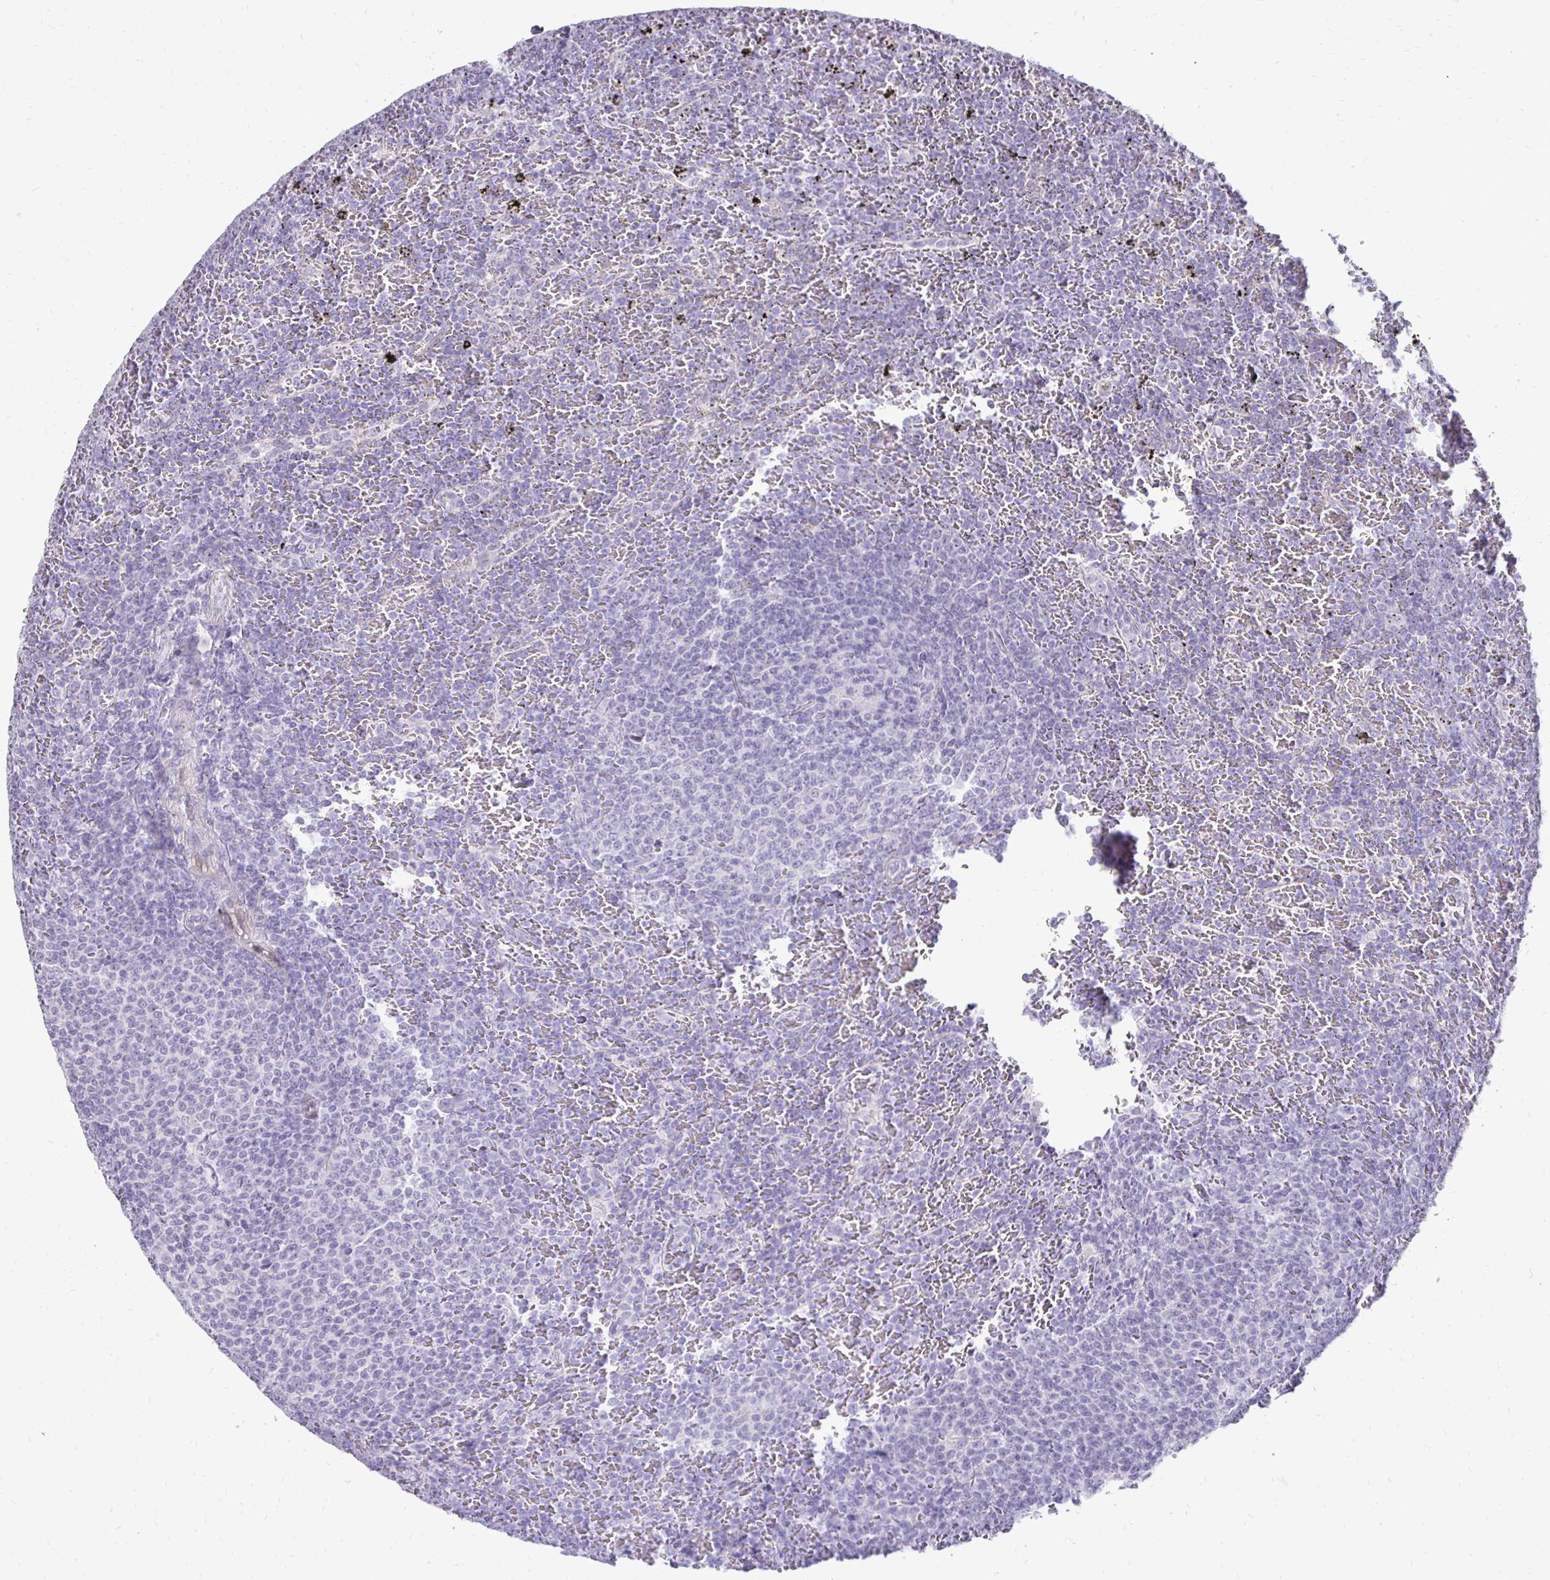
{"staining": {"intensity": "negative", "quantity": "none", "location": "none"}, "tissue": "lymphoma", "cell_type": "Tumor cells", "image_type": "cancer", "snomed": [{"axis": "morphology", "description": "Malignant lymphoma, non-Hodgkin's type, Low grade"}, {"axis": "topography", "description": "Spleen"}], "caption": "Immunohistochemical staining of human malignant lymphoma, non-Hodgkin's type (low-grade) displays no significant positivity in tumor cells.", "gene": "GAS2", "patient": {"sex": "female", "age": 77}}